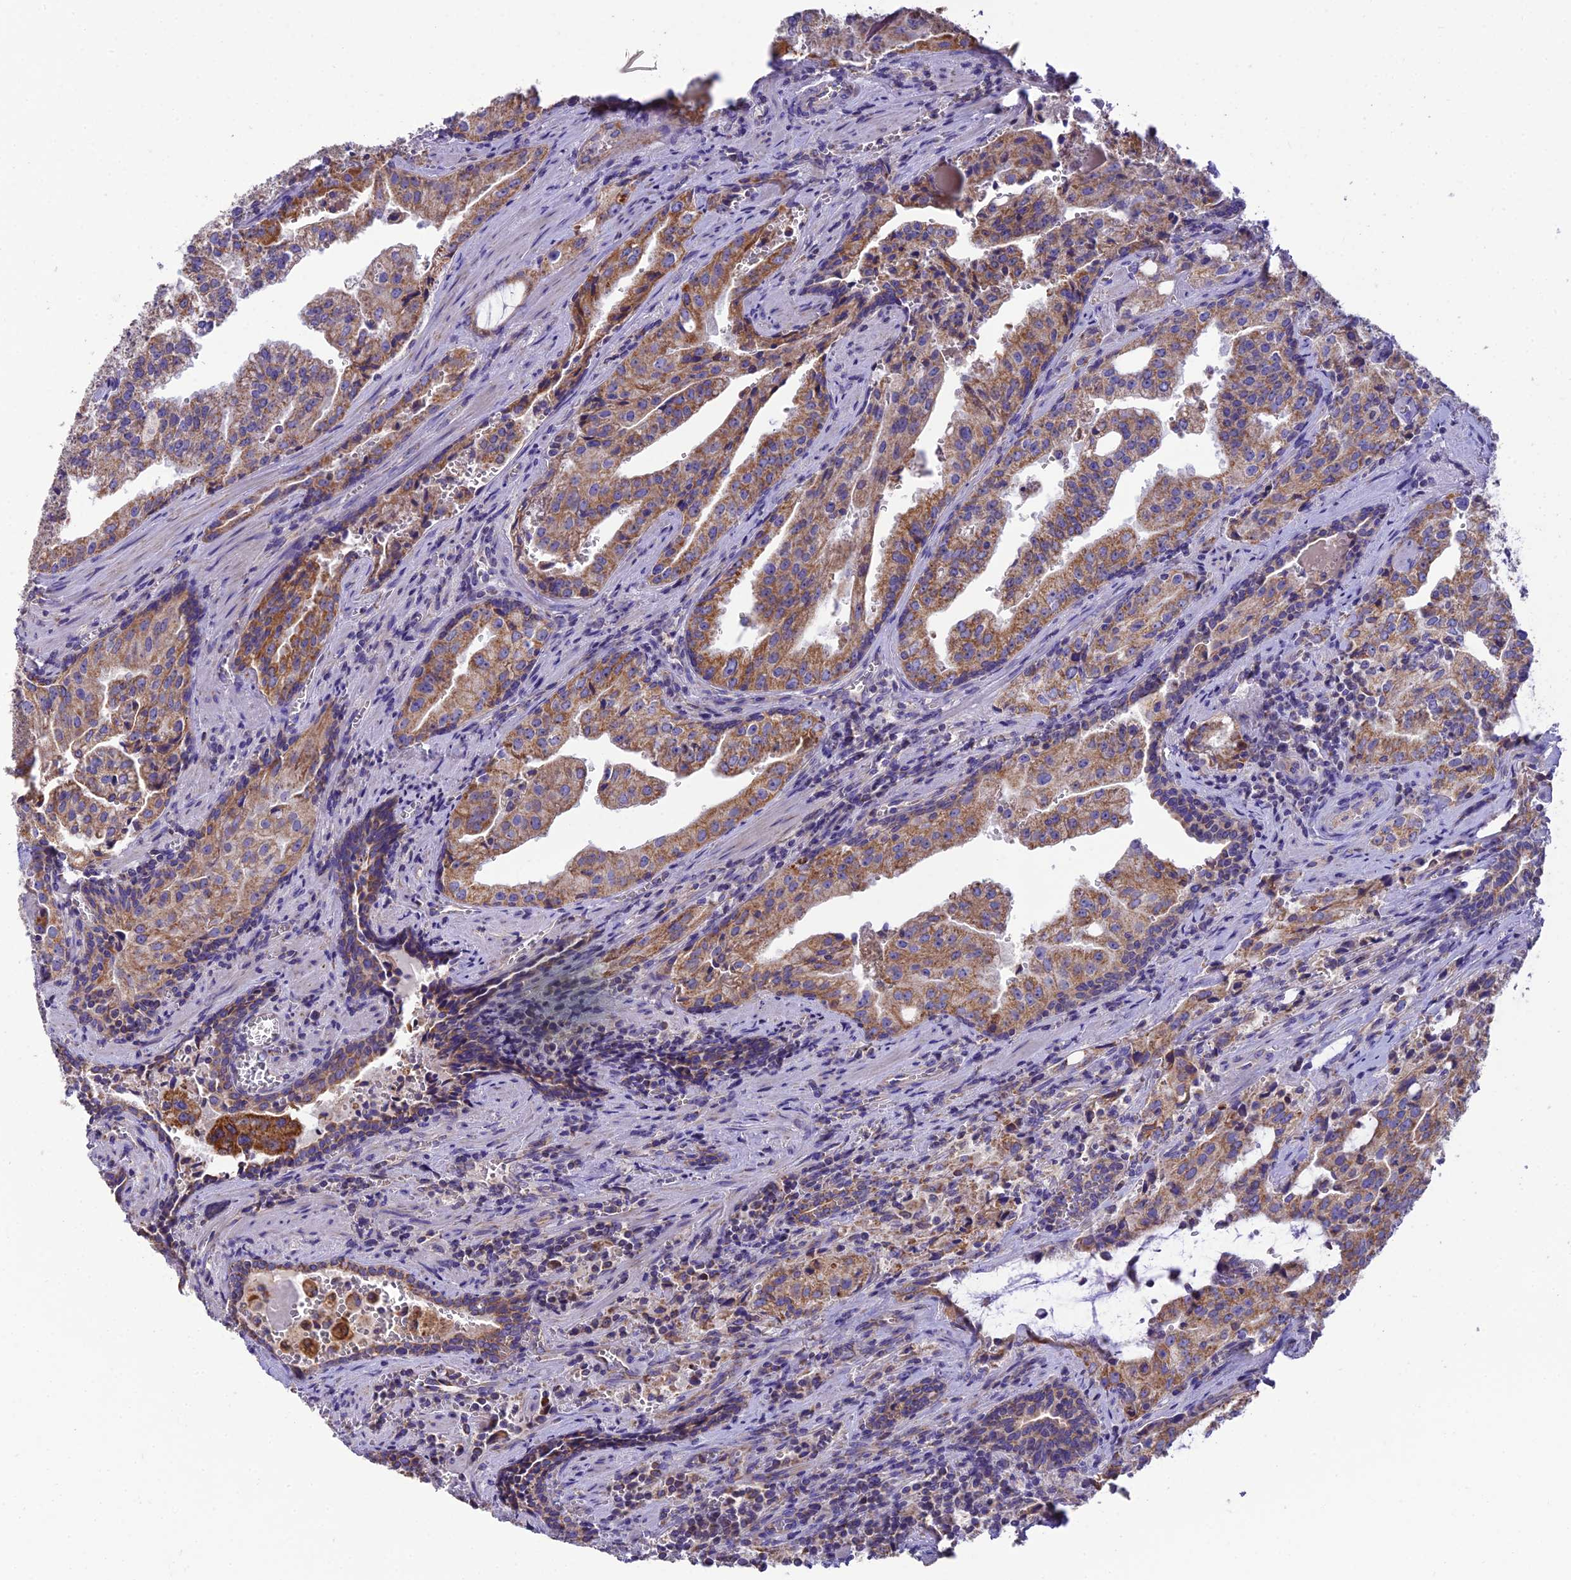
{"staining": {"intensity": "moderate", "quantity": ">75%", "location": "cytoplasmic/membranous"}, "tissue": "prostate cancer", "cell_type": "Tumor cells", "image_type": "cancer", "snomed": [{"axis": "morphology", "description": "Adenocarcinoma, High grade"}, {"axis": "topography", "description": "Prostate"}], "caption": "High-grade adenocarcinoma (prostate) was stained to show a protein in brown. There is medium levels of moderate cytoplasmic/membranous positivity in approximately >75% of tumor cells.", "gene": "GPD1", "patient": {"sex": "male", "age": 68}}